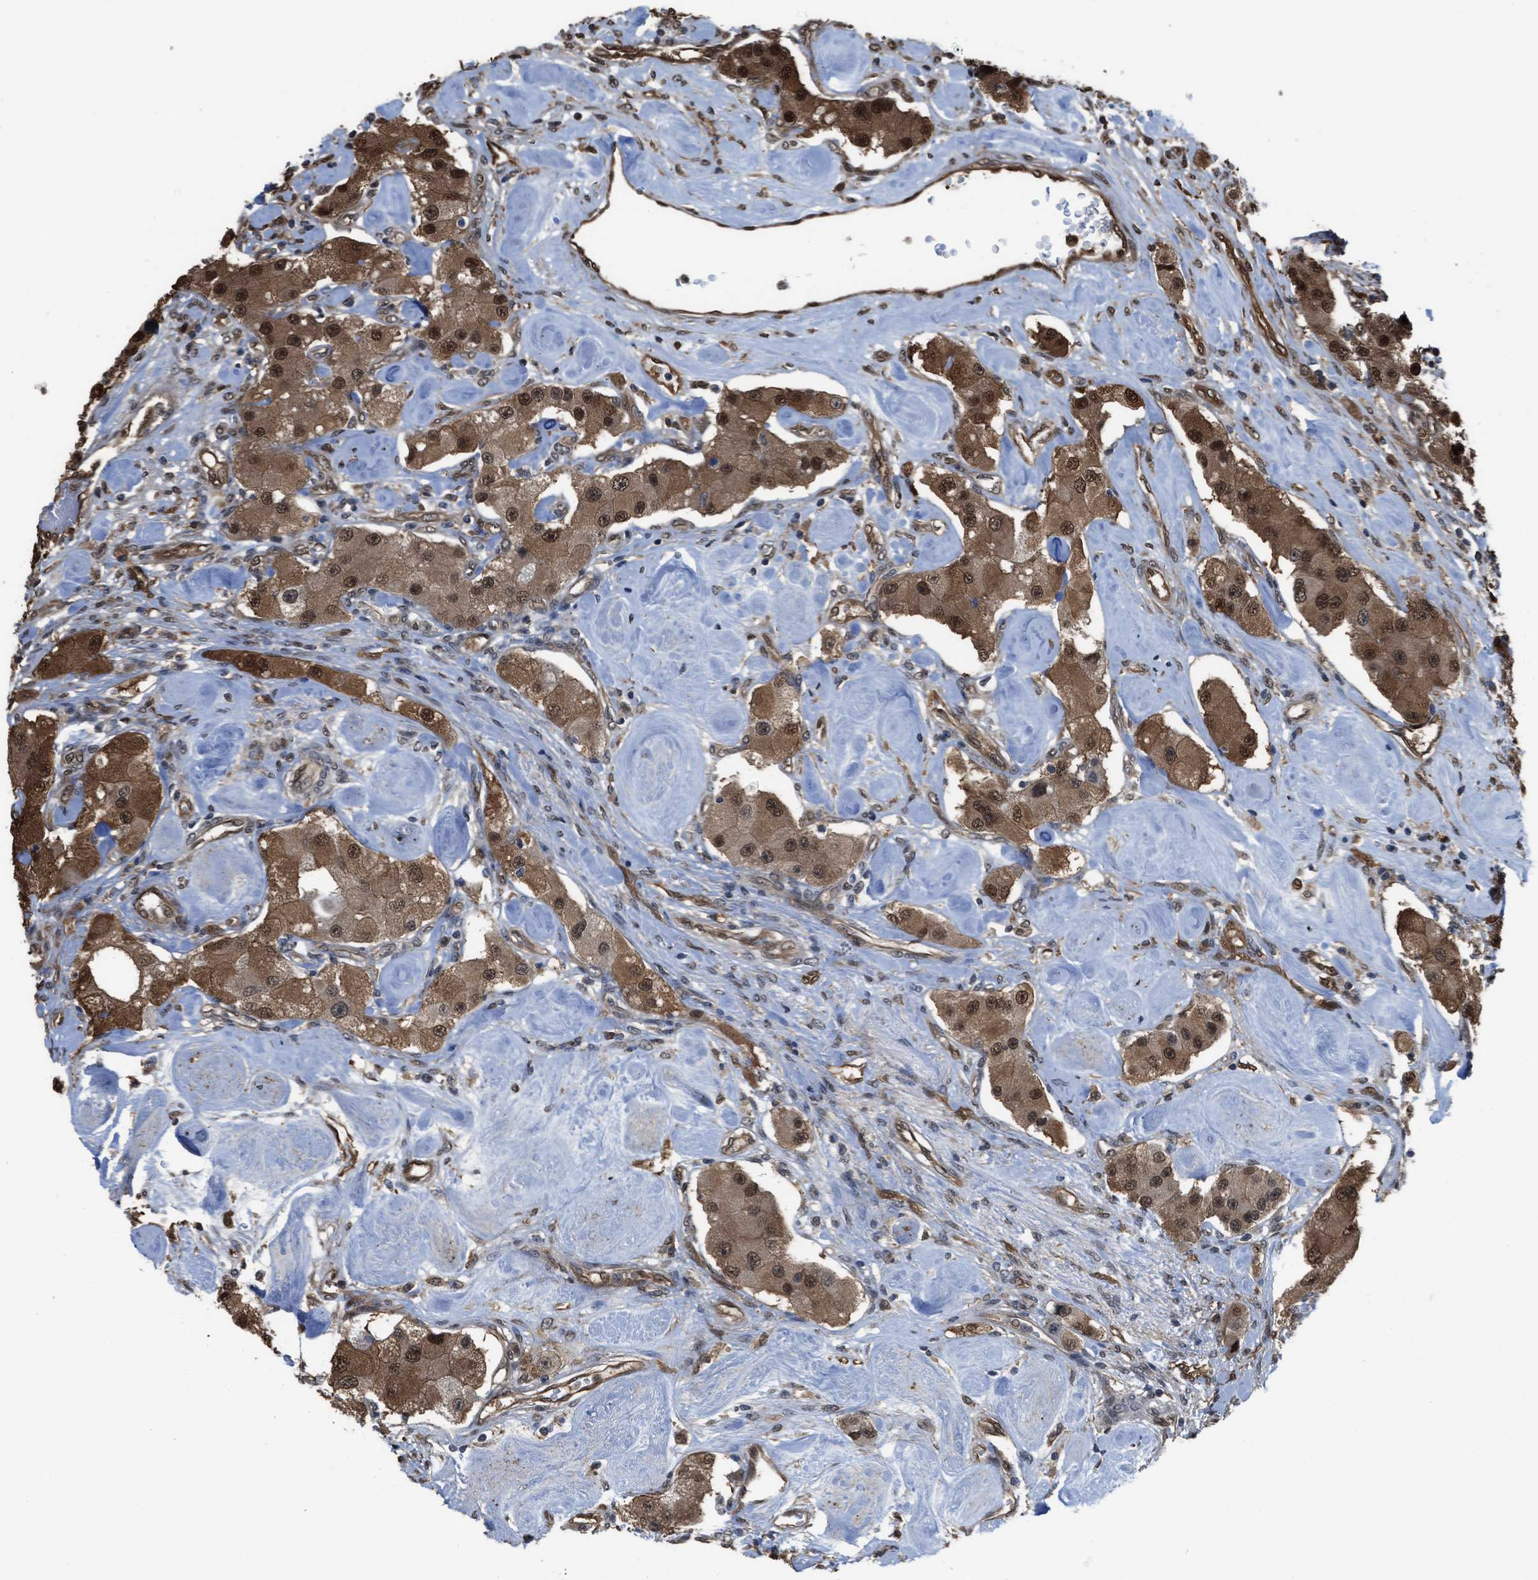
{"staining": {"intensity": "moderate", "quantity": ">75%", "location": "cytoplasmic/membranous,nuclear"}, "tissue": "carcinoid", "cell_type": "Tumor cells", "image_type": "cancer", "snomed": [{"axis": "morphology", "description": "Carcinoid, malignant, NOS"}, {"axis": "topography", "description": "Pancreas"}], "caption": "Immunohistochemical staining of carcinoid exhibits medium levels of moderate cytoplasmic/membranous and nuclear positivity in about >75% of tumor cells.", "gene": "YWHAG", "patient": {"sex": "male", "age": 41}}